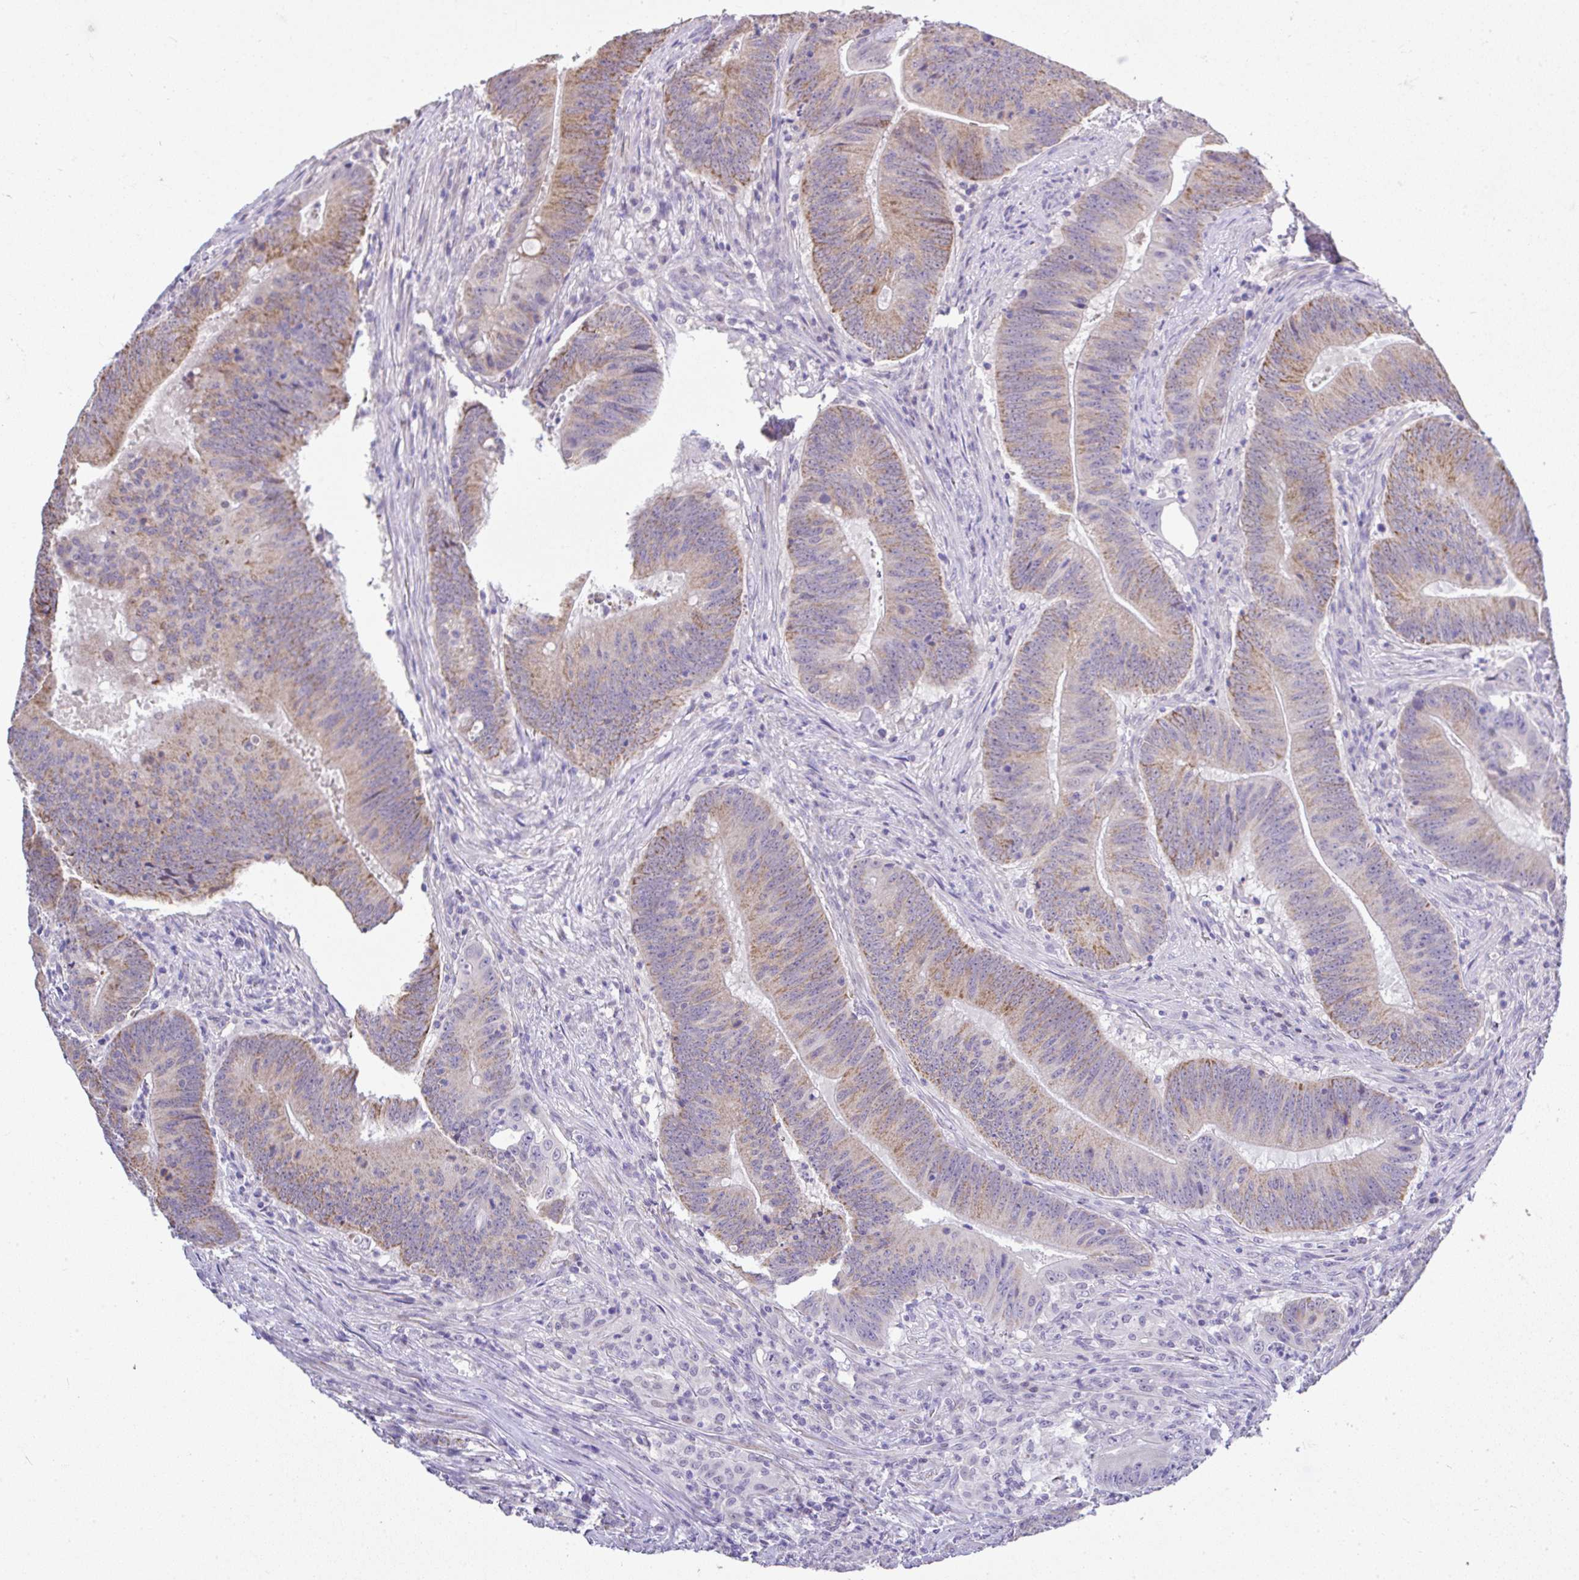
{"staining": {"intensity": "moderate", "quantity": "25%-75%", "location": "cytoplasmic/membranous"}, "tissue": "colorectal cancer", "cell_type": "Tumor cells", "image_type": "cancer", "snomed": [{"axis": "morphology", "description": "Adenocarcinoma, NOS"}, {"axis": "topography", "description": "Colon"}], "caption": "Immunohistochemistry (IHC) of human colorectal cancer (adenocarcinoma) shows medium levels of moderate cytoplasmic/membranous staining in about 25%-75% of tumor cells.", "gene": "CTU1", "patient": {"sex": "female", "age": 87}}